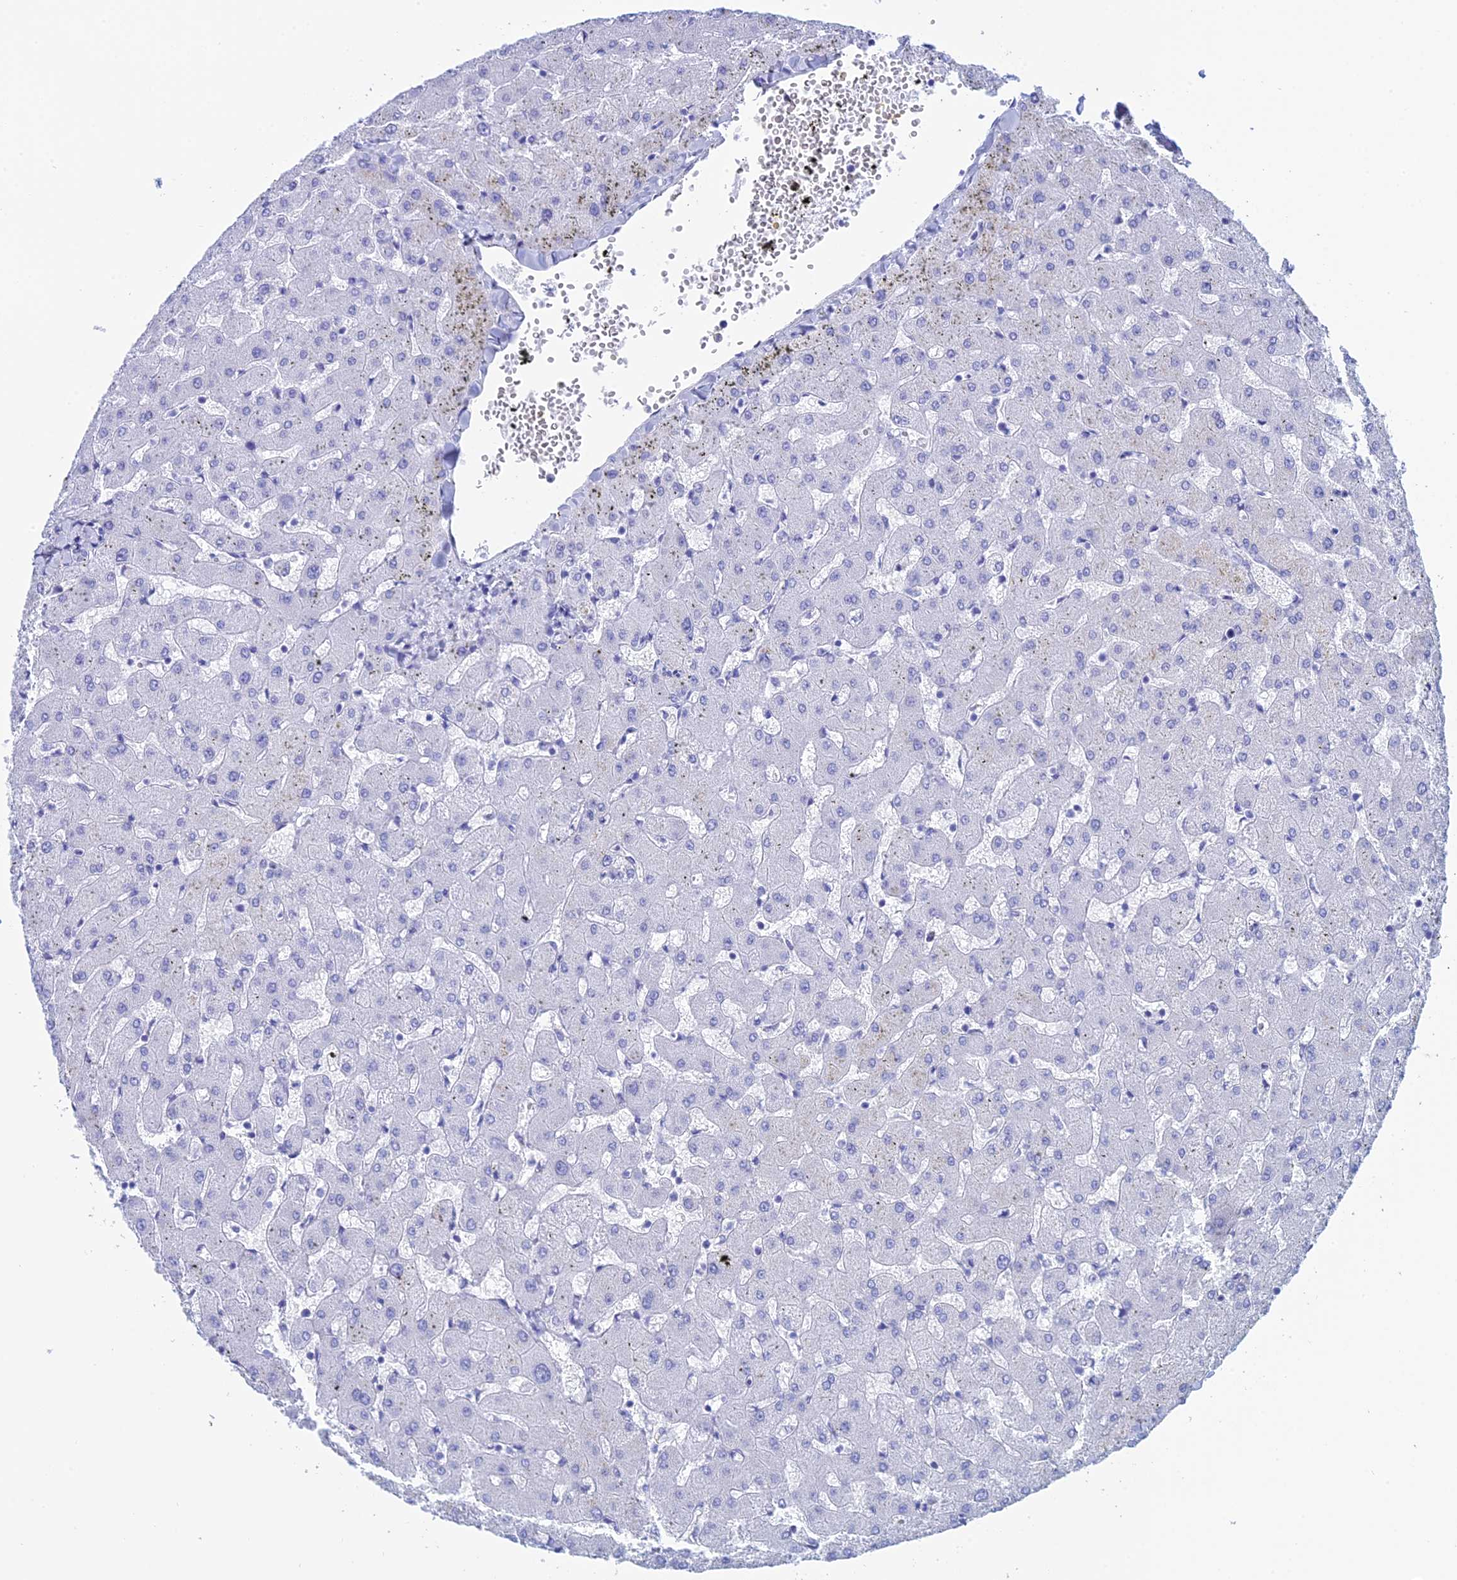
{"staining": {"intensity": "negative", "quantity": "none", "location": "none"}, "tissue": "liver", "cell_type": "Cholangiocytes", "image_type": "normal", "snomed": [{"axis": "morphology", "description": "Normal tissue, NOS"}, {"axis": "topography", "description": "Liver"}], "caption": "High power microscopy photomicrograph of an immunohistochemistry (IHC) histopathology image of unremarkable liver, revealing no significant expression in cholangiocytes. (DAB immunohistochemistry (IHC) visualized using brightfield microscopy, high magnification).", "gene": "TEX101", "patient": {"sex": "female", "age": 63}}